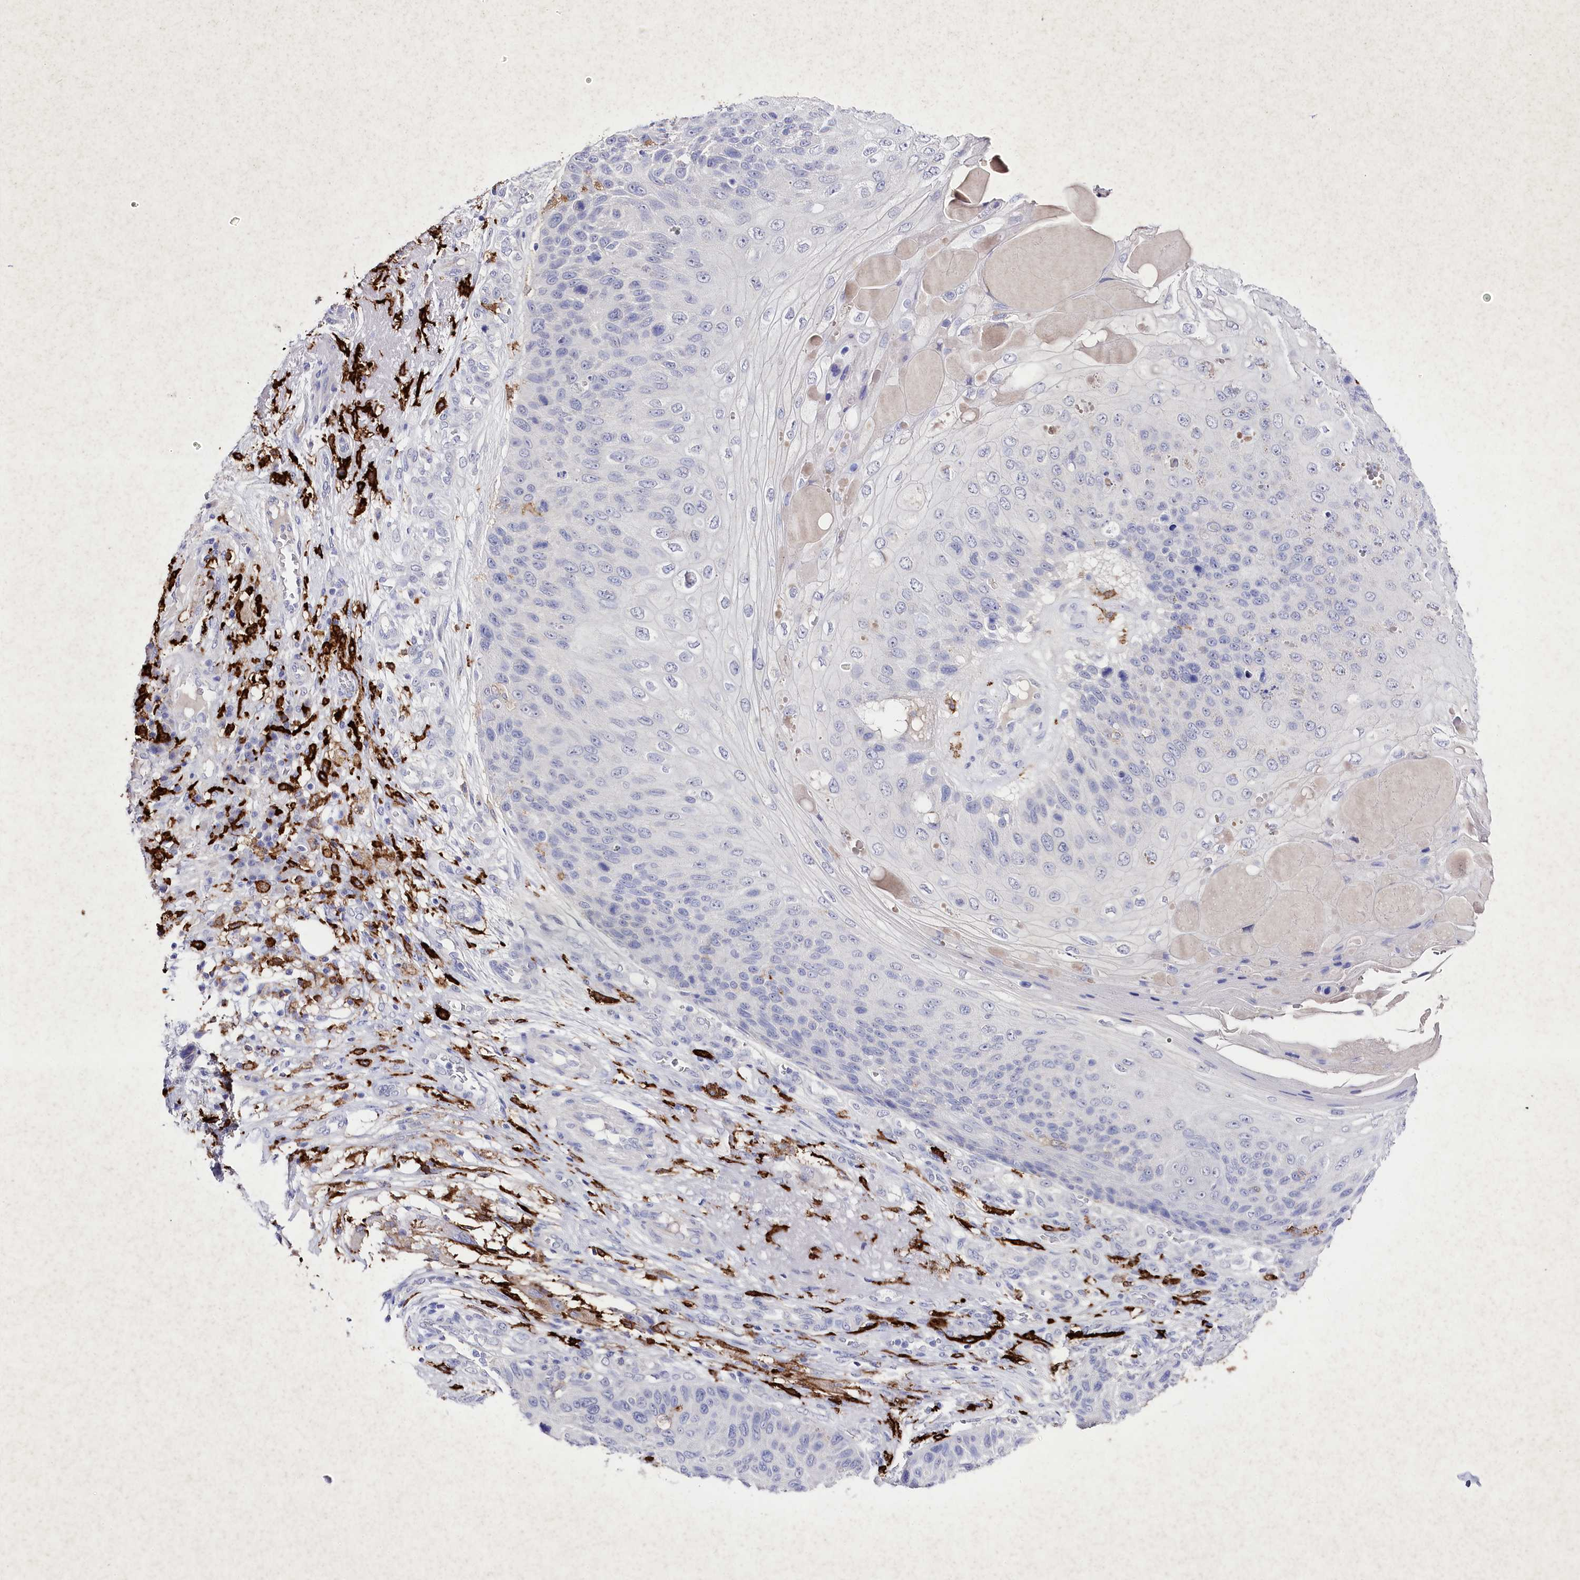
{"staining": {"intensity": "negative", "quantity": "none", "location": "none"}, "tissue": "skin cancer", "cell_type": "Tumor cells", "image_type": "cancer", "snomed": [{"axis": "morphology", "description": "Squamous cell carcinoma, NOS"}, {"axis": "topography", "description": "Skin"}], "caption": "This is an IHC micrograph of human skin squamous cell carcinoma. There is no expression in tumor cells.", "gene": "CLEC4M", "patient": {"sex": "female", "age": 88}}